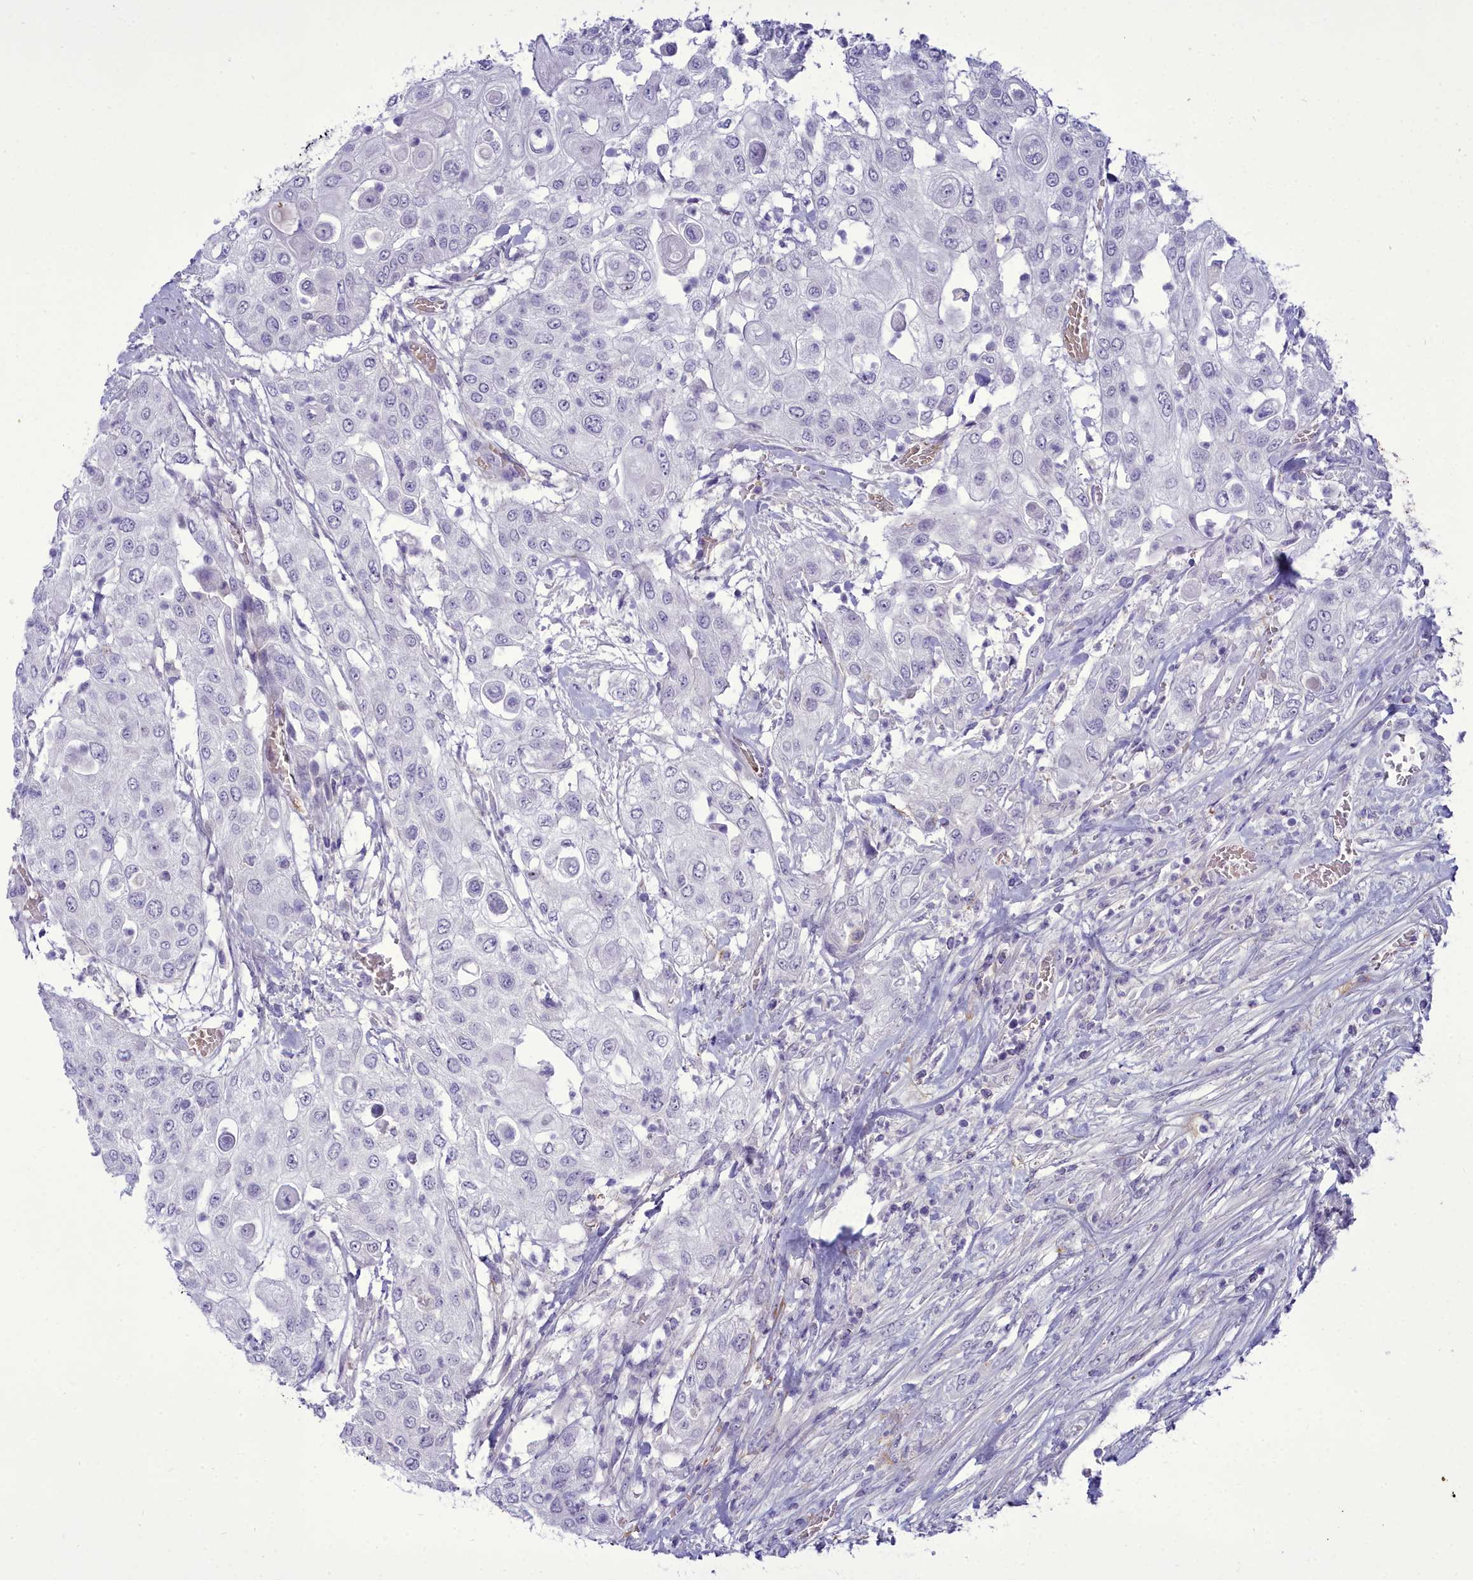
{"staining": {"intensity": "negative", "quantity": "none", "location": "none"}, "tissue": "urothelial cancer", "cell_type": "Tumor cells", "image_type": "cancer", "snomed": [{"axis": "morphology", "description": "Urothelial carcinoma, High grade"}, {"axis": "topography", "description": "Urinary bladder"}], "caption": "The histopathology image shows no staining of tumor cells in urothelial carcinoma (high-grade). Nuclei are stained in blue.", "gene": "OSTN", "patient": {"sex": "female", "age": 79}}